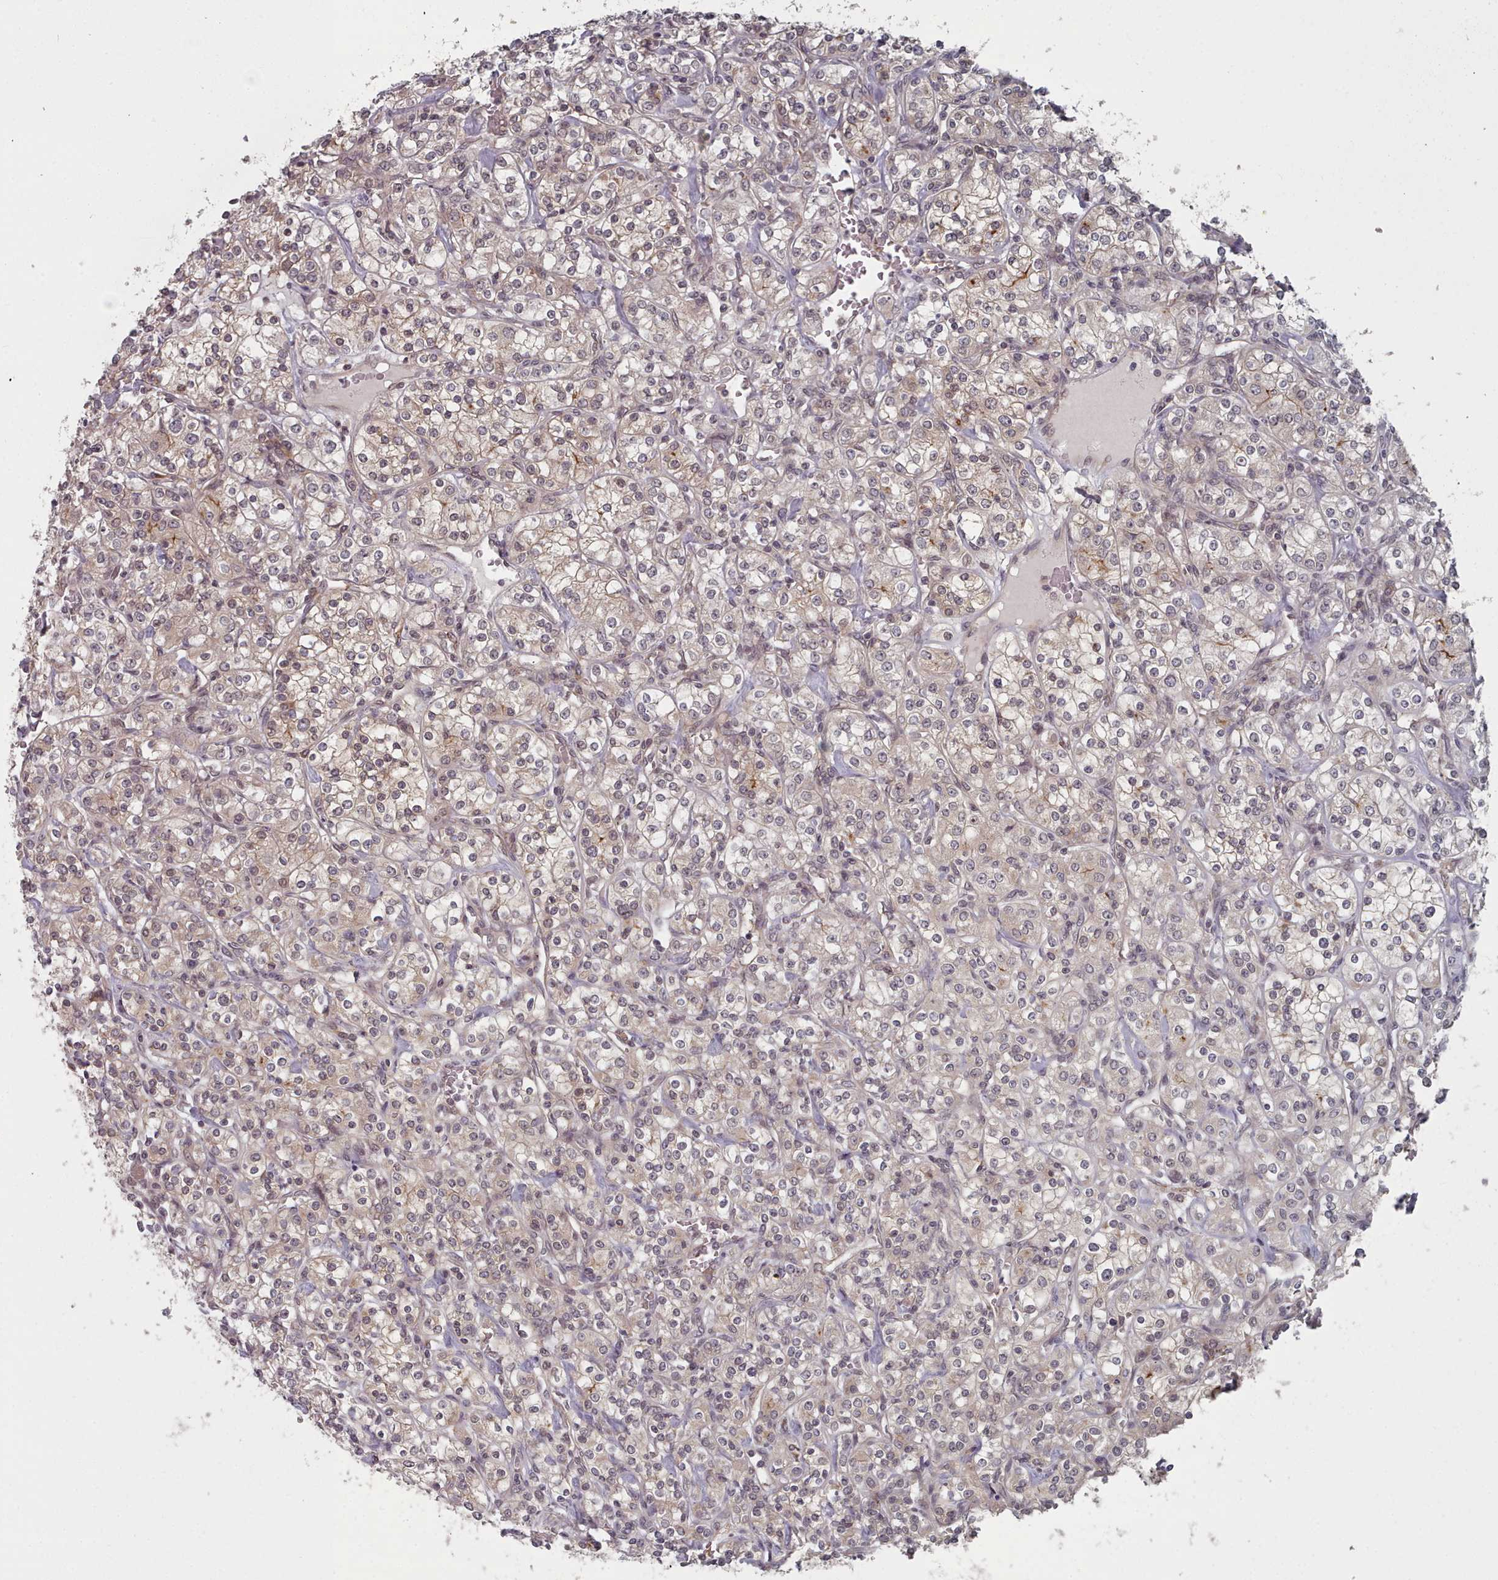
{"staining": {"intensity": "weak", "quantity": "25%-75%", "location": "nuclear"}, "tissue": "renal cancer", "cell_type": "Tumor cells", "image_type": "cancer", "snomed": [{"axis": "morphology", "description": "Adenocarcinoma, NOS"}, {"axis": "topography", "description": "Kidney"}], "caption": "Approximately 25%-75% of tumor cells in renal cancer (adenocarcinoma) display weak nuclear protein staining as visualized by brown immunohistochemical staining.", "gene": "HYAL3", "patient": {"sex": "male", "age": 77}}